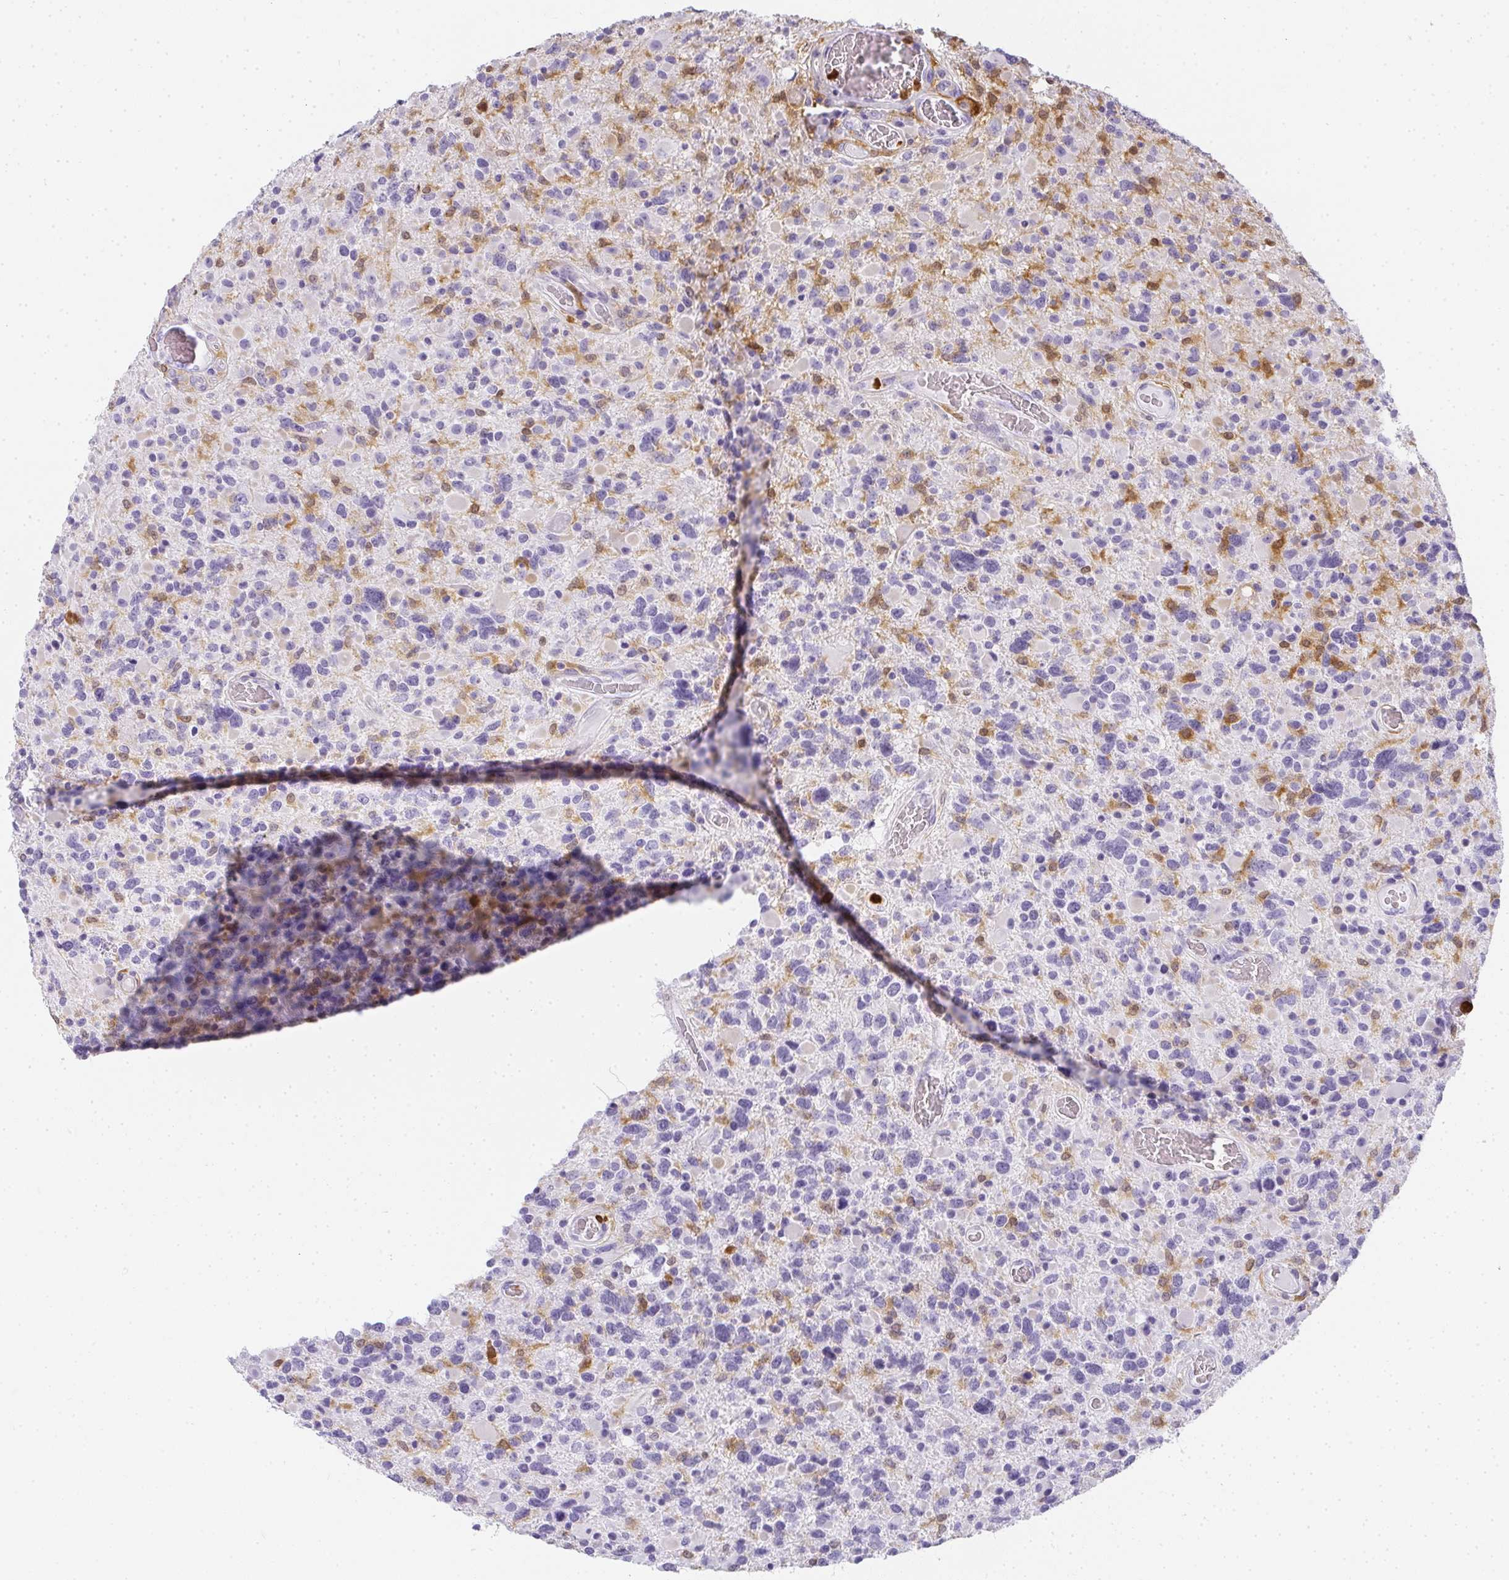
{"staining": {"intensity": "moderate", "quantity": "<25%", "location": "cytoplasmic/membranous"}, "tissue": "glioma", "cell_type": "Tumor cells", "image_type": "cancer", "snomed": [{"axis": "morphology", "description": "Glioma, malignant, High grade"}, {"axis": "topography", "description": "Brain"}], "caption": "Protein expression analysis of glioma shows moderate cytoplasmic/membranous positivity in about <25% of tumor cells. (DAB IHC with brightfield microscopy, high magnification).", "gene": "HK3", "patient": {"sex": "female", "age": 40}}